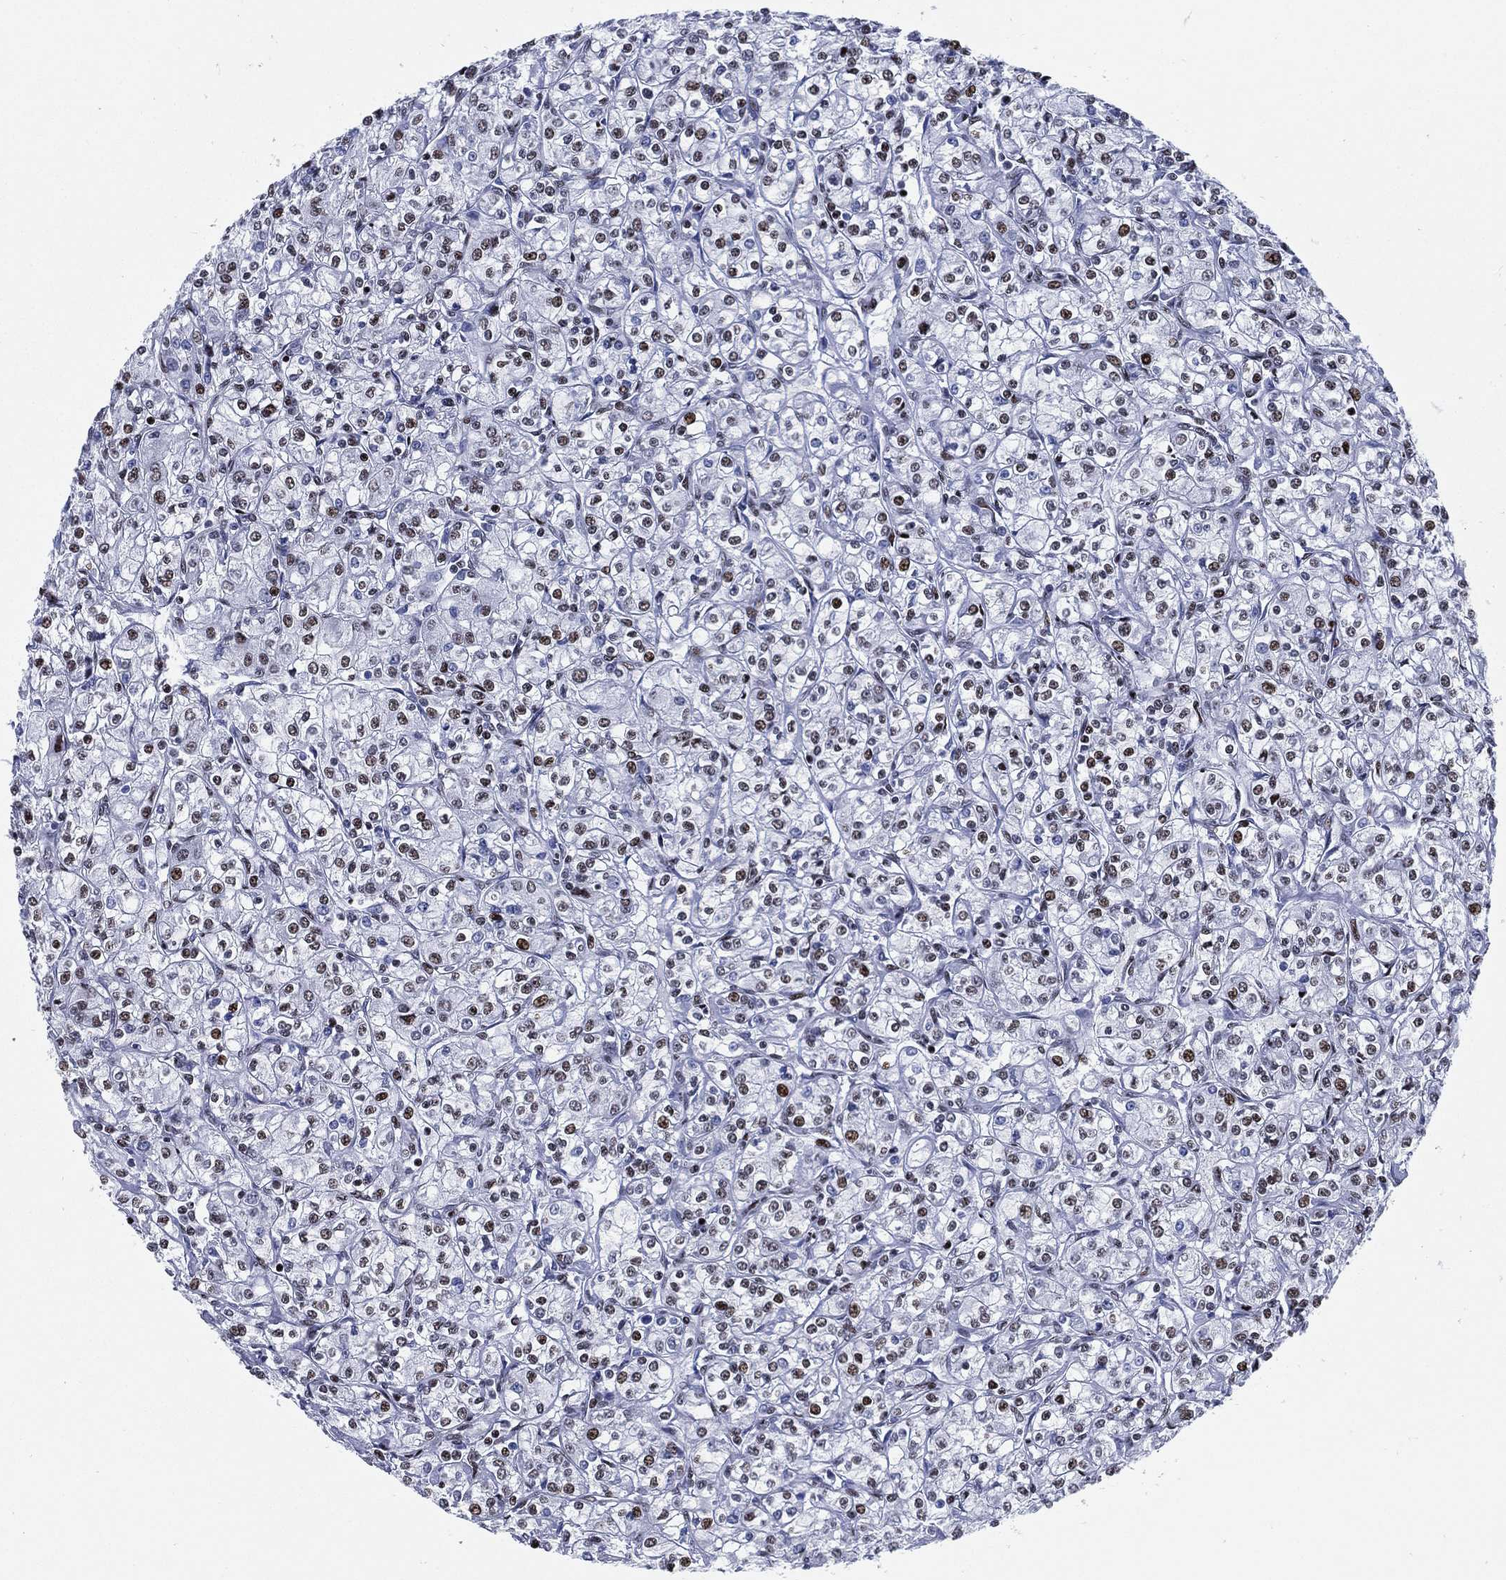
{"staining": {"intensity": "moderate", "quantity": "25%-75%", "location": "nuclear"}, "tissue": "renal cancer", "cell_type": "Tumor cells", "image_type": "cancer", "snomed": [{"axis": "morphology", "description": "Adenocarcinoma, NOS"}, {"axis": "topography", "description": "Kidney"}], "caption": "Immunohistochemistry (IHC) staining of renal cancer (adenocarcinoma), which exhibits medium levels of moderate nuclear positivity in approximately 25%-75% of tumor cells indicating moderate nuclear protein expression. The staining was performed using DAB (3,3'-diaminobenzidine) (brown) for protein detection and nuclei were counterstained in hematoxylin (blue).", "gene": "CYB561D2", "patient": {"sex": "male", "age": 77}}